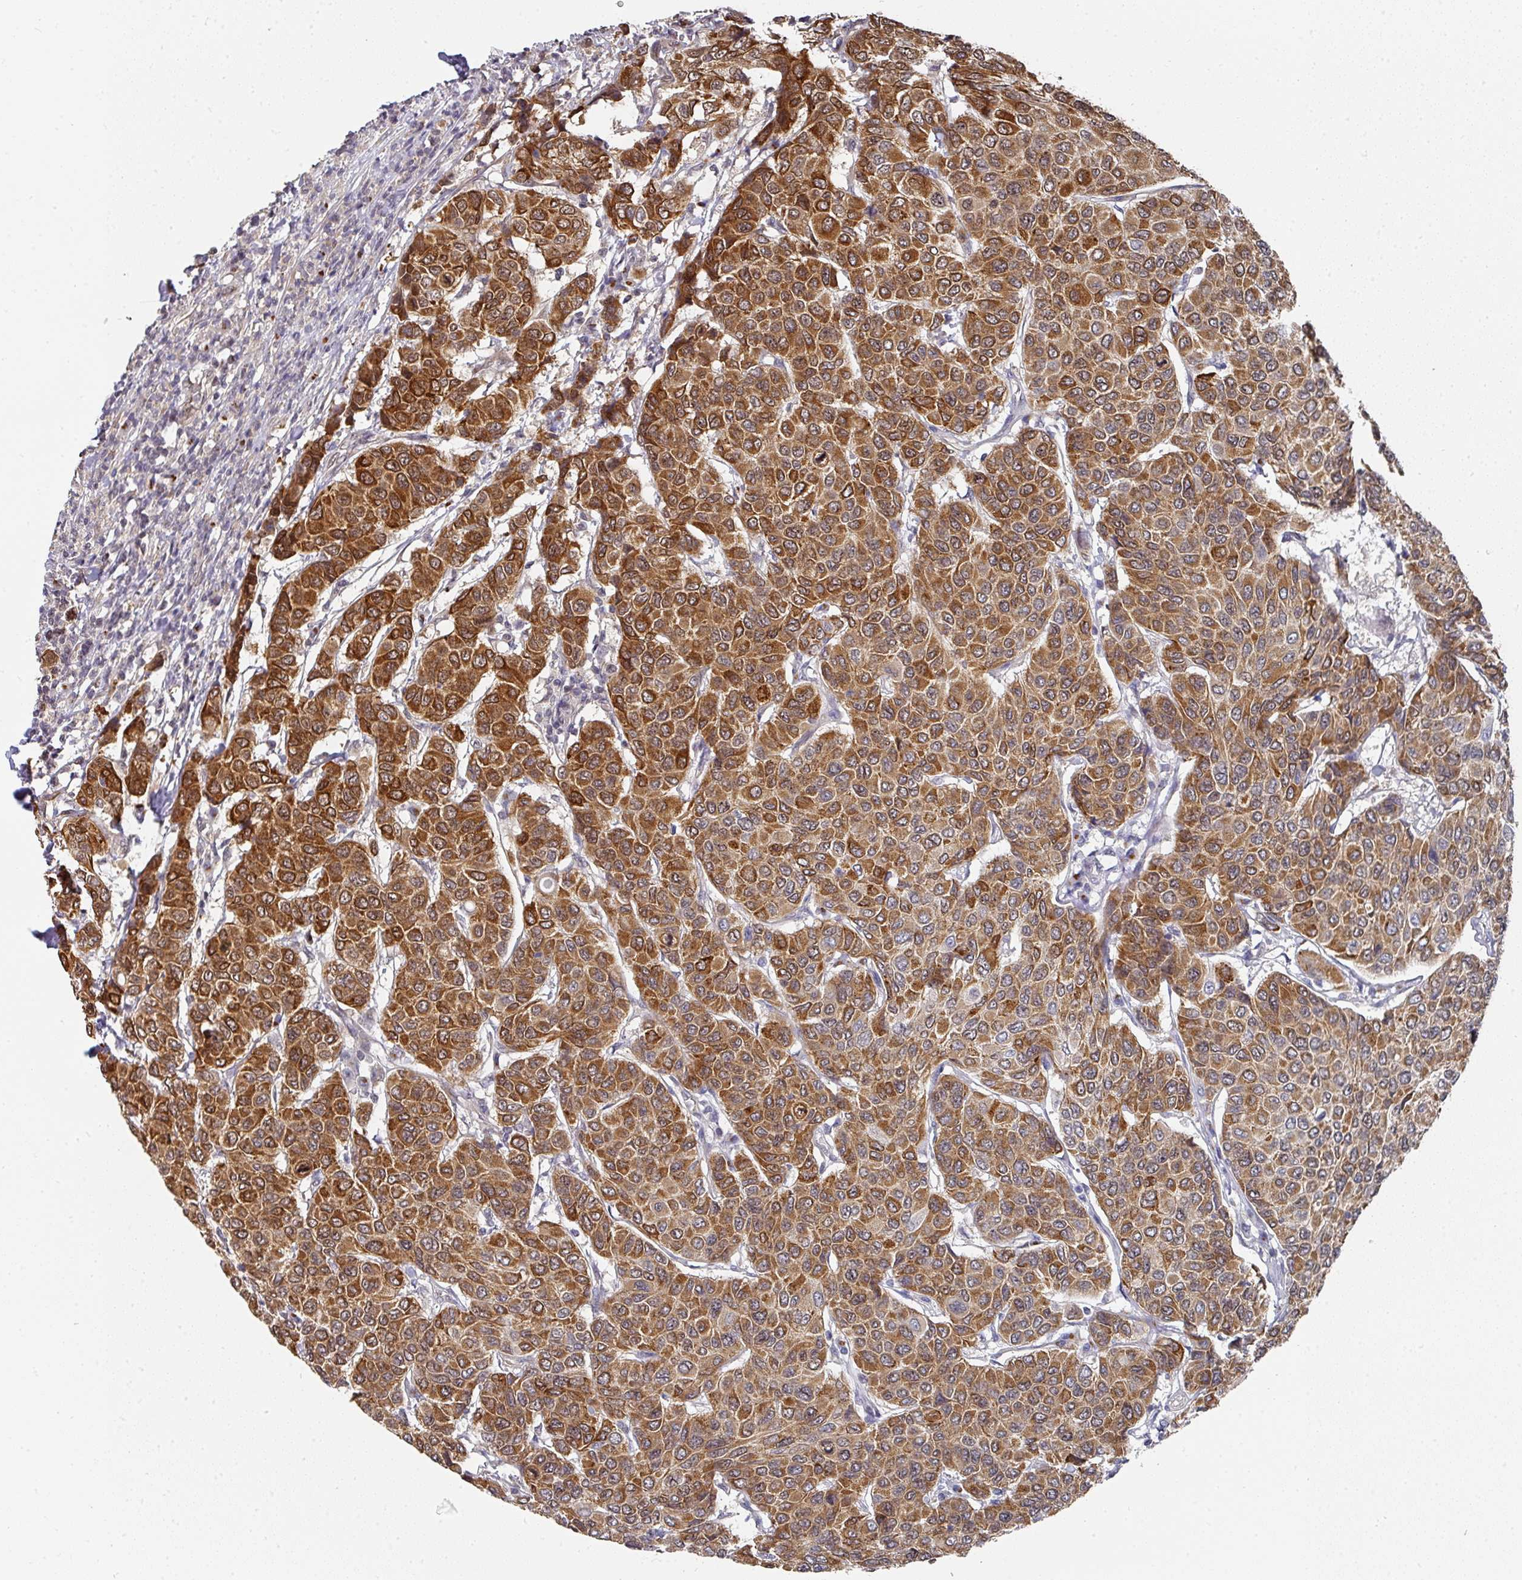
{"staining": {"intensity": "moderate", "quantity": ">75%", "location": "cytoplasmic/membranous"}, "tissue": "breast cancer", "cell_type": "Tumor cells", "image_type": "cancer", "snomed": [{"axis": "morphology", "description": "Duct carcinoma"}, {"axis": "topography", "description": "Breast"}], "caption": "Immunohistochemical staining of human breast invasive ductal carcinoma reveals medium levels of moderate cytoplasmic/membranous positivity in approximately >75% of tumor cells.", "gene": "C18orf25", "patient": {"sex": "female", "age": 55}}